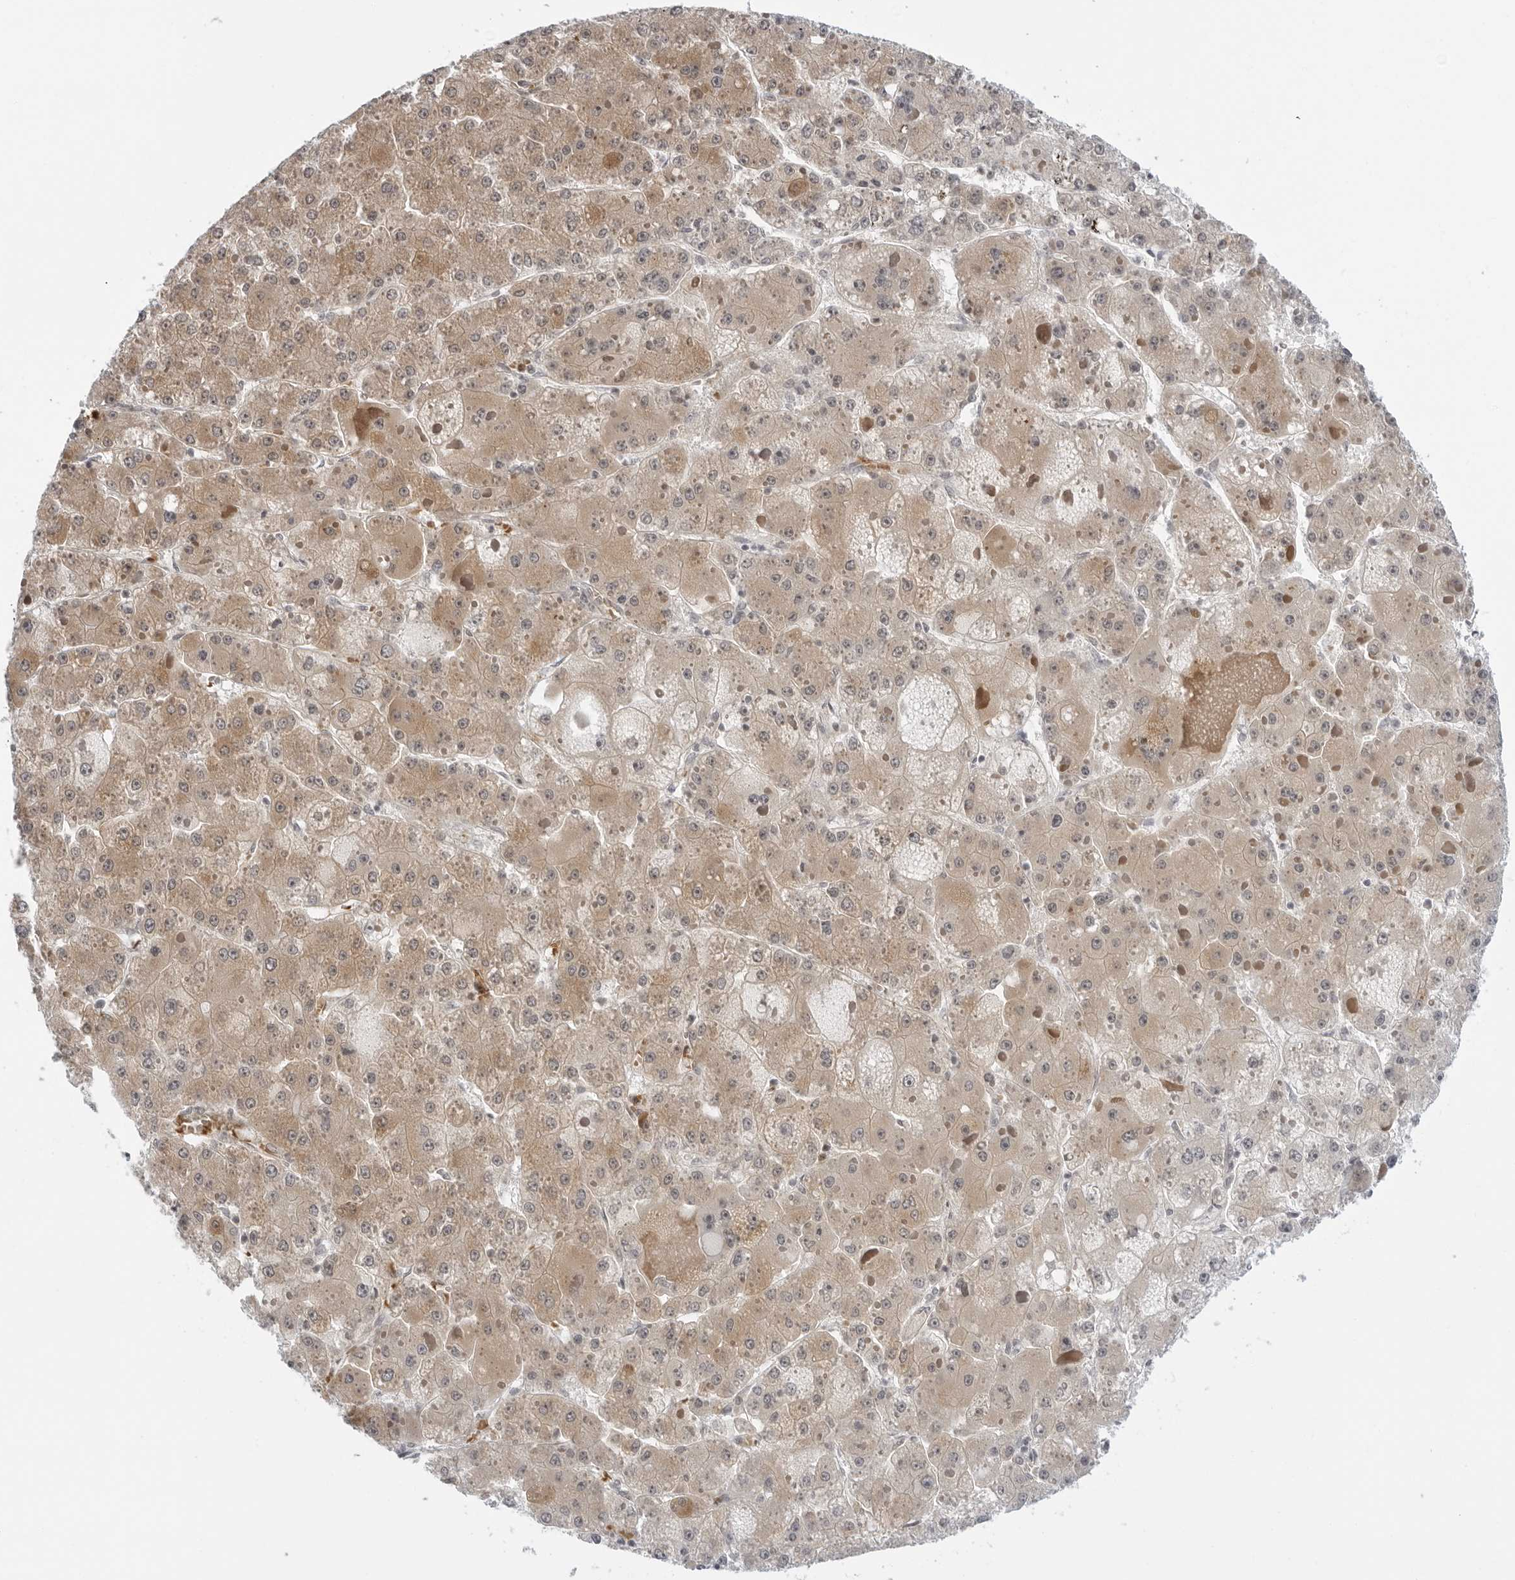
{"staining": {"intensity": "moderate", "quantity": ">75%", "location": "cytoplasmic/membranous"}, "tissue": "liver cancer", "cell_type": "Tumor cells", "image_type": "cancer", "snomed": [{"axis": "morphology", "description": "Carcinoma, Hepatocellular, NOS"}, {"axis": "topography", "description": "Liver"}], "caption": "Immunohistochemistry of liver cancer demonstrates medium levels of moderate cytoplasmic/membranous expression in about >75% of tumor cells.", "gene": "SUGCT", "patient": {"sex": "female", "age": 73}}